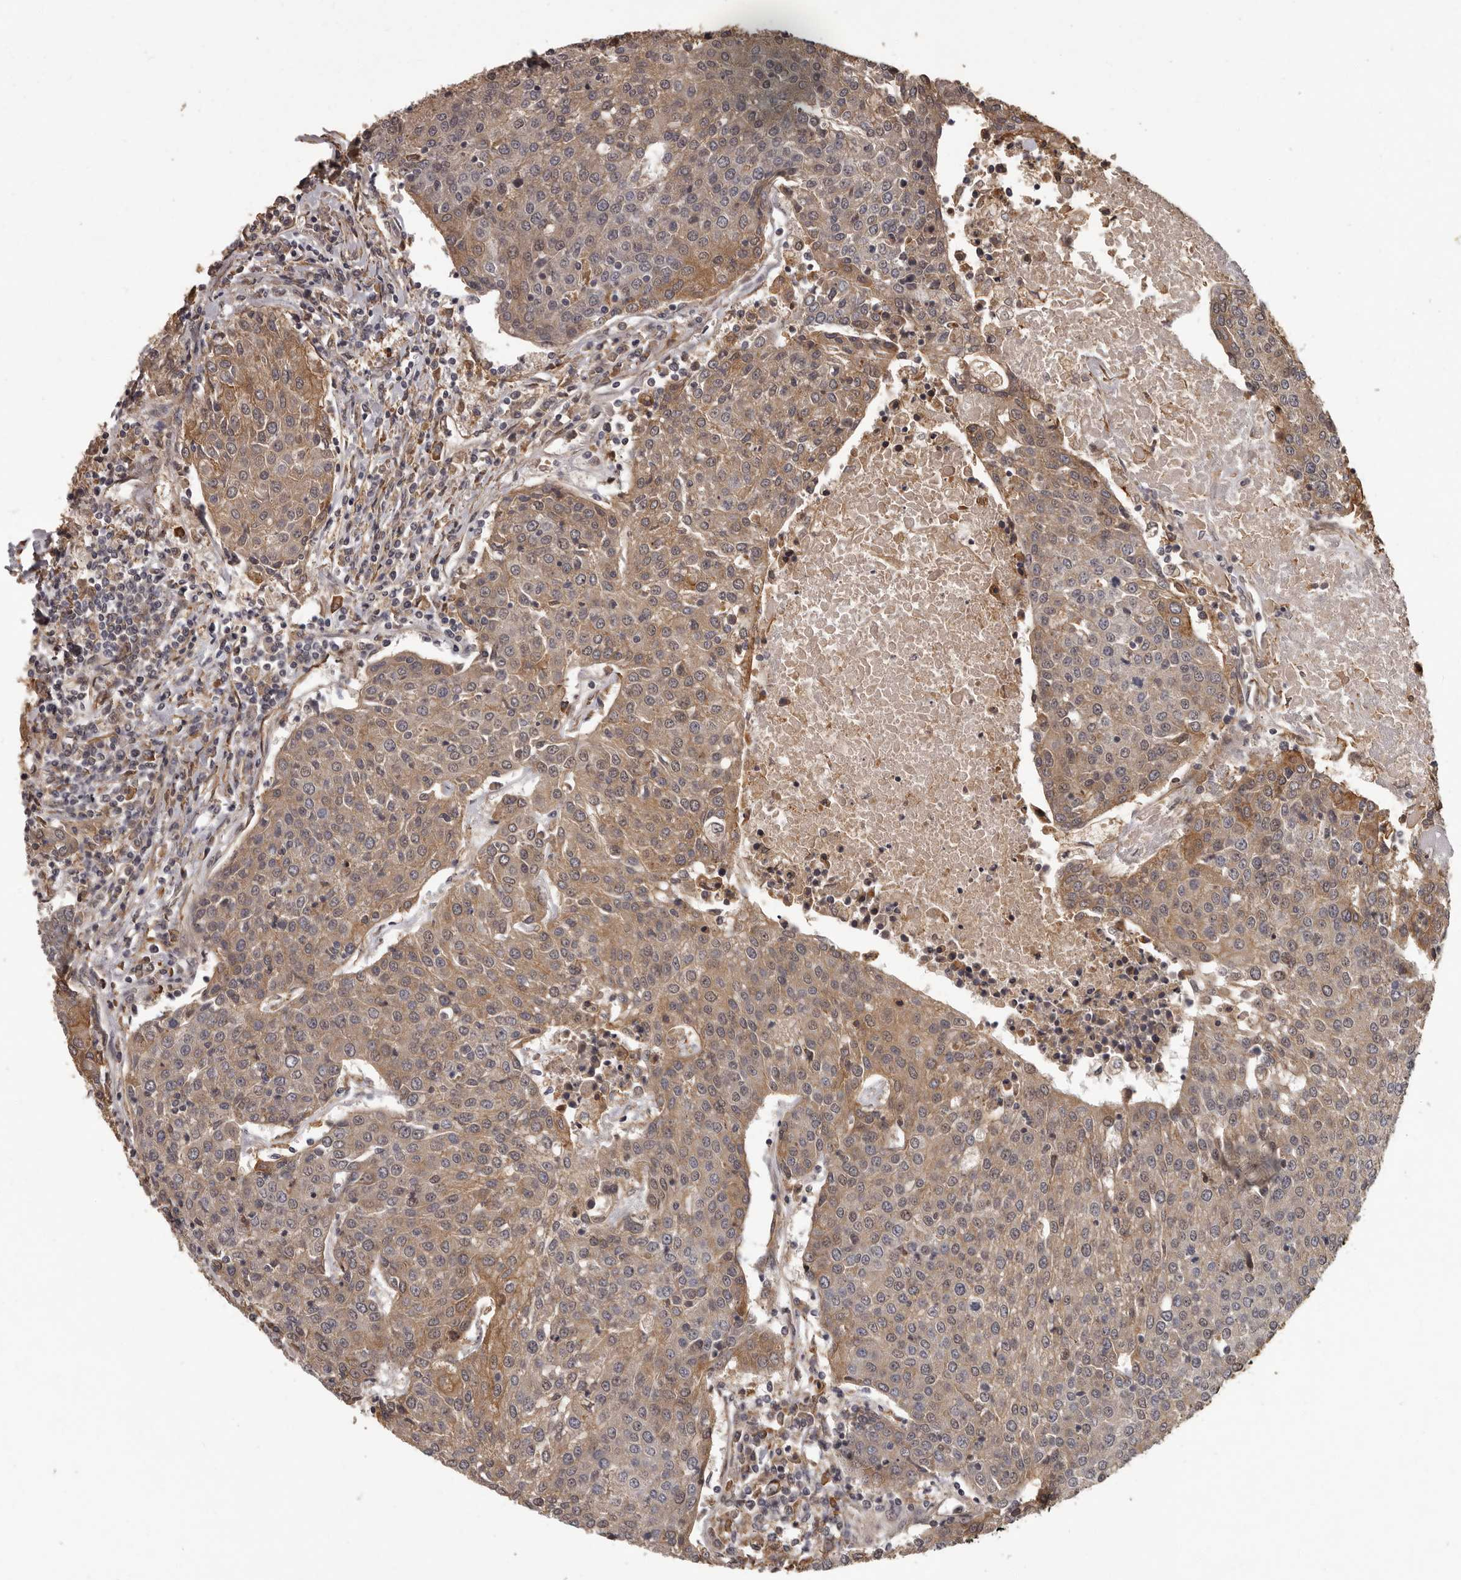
{"staining": {"intensity": "moderate", "quantity": "25%-75%", "location": "cytoplasmic/membranous"}, "tissue": "urothelial cancer", "cell_type": "Tumor cells", "image_type": "cancer", "snomed": [{"axis": "morphology", "description": "Urothelial carcinoma, High grade"}, {"axis": "topography", "description": "Urinary bladder"}], "caption": "The immunohistochemical stain shows moderate cytoplasmic/membranous positivity in tumor cells of urothelial cancer tissue.", "gene": "SLITRK6", "patient": {"sex": "female", "age": 85}}